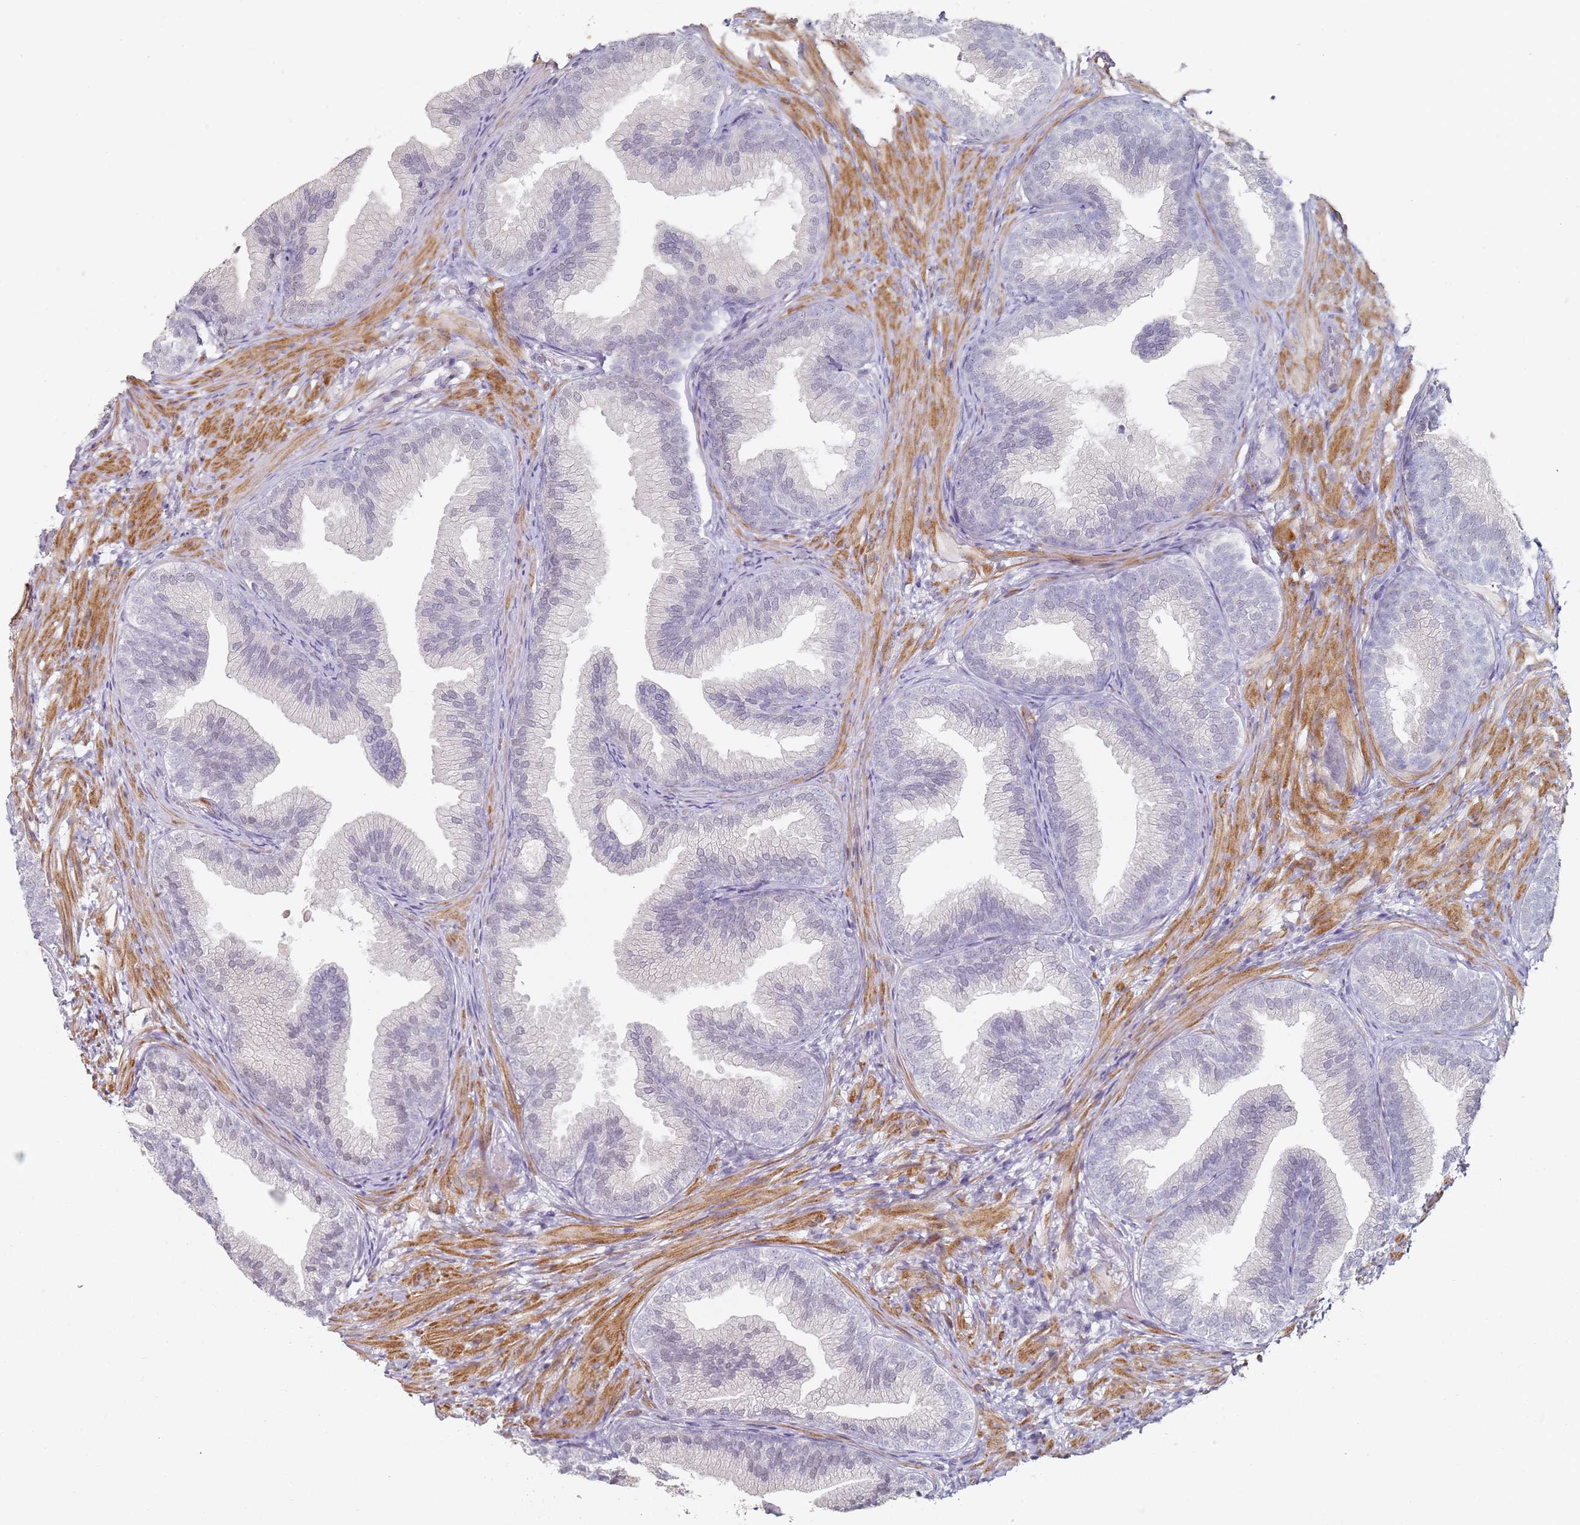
{"staining": {"intensity": "negative", "quantity": "none", "location": "none"}, "tissue": "prostate", "cell_type": "Glandular cells", "image_type": "normal", "snomed": [{"axis": "morphology", "description": "Normal tissue, NOS"}, {"axis": "topography", "description": "Prostate"}], "caption": "An IHC photomicrograph of benign prostate is shown. There is no staining in glandular cells of prostate. The staining was performed using DAB to visualize the protein expression in brown, while the nuclei were stained in blue with hematoxylin (Magnification: 20x).", "gene": "DNAH11", "patient": {"sex": "male", "age": 76}}